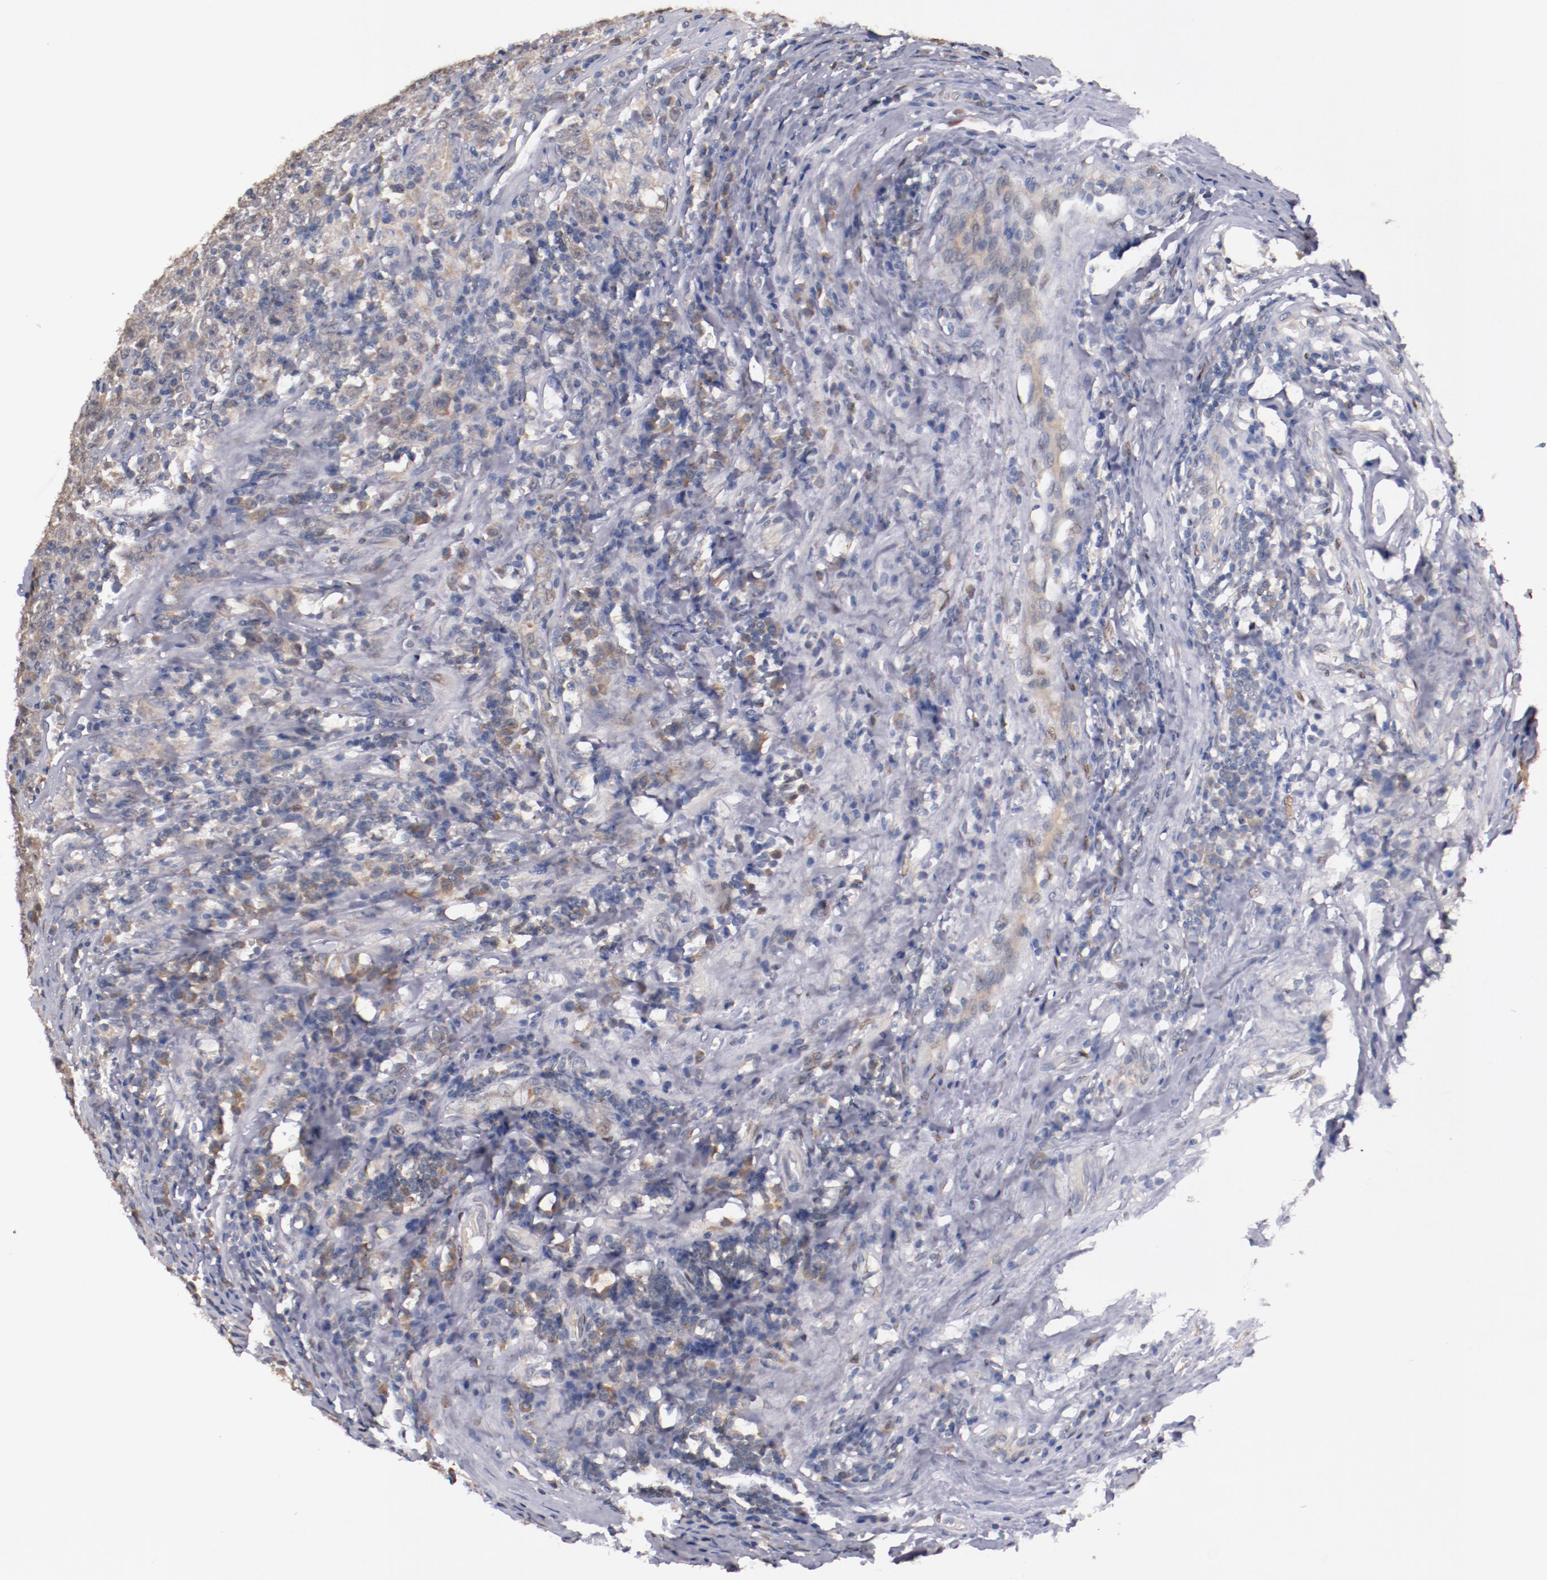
{"staining": {"intensity": "weak", "quantity": "<25%", "location": "cytoplasmic/membranous"}, "tissue": "testis cancer", "cell_type": "Tumor cells", "image_type": "cancer", "snomed": [{"axis": "morphology", "description": "Seminoma, NOS"}, {"axis": "topography", "description": "Testis"}], "caption": "There is no significant positivity in tumor cells of testis cancer (seminoma).", "gene": "FAM81A", "patient": {"sex": "male", "age": 43}}